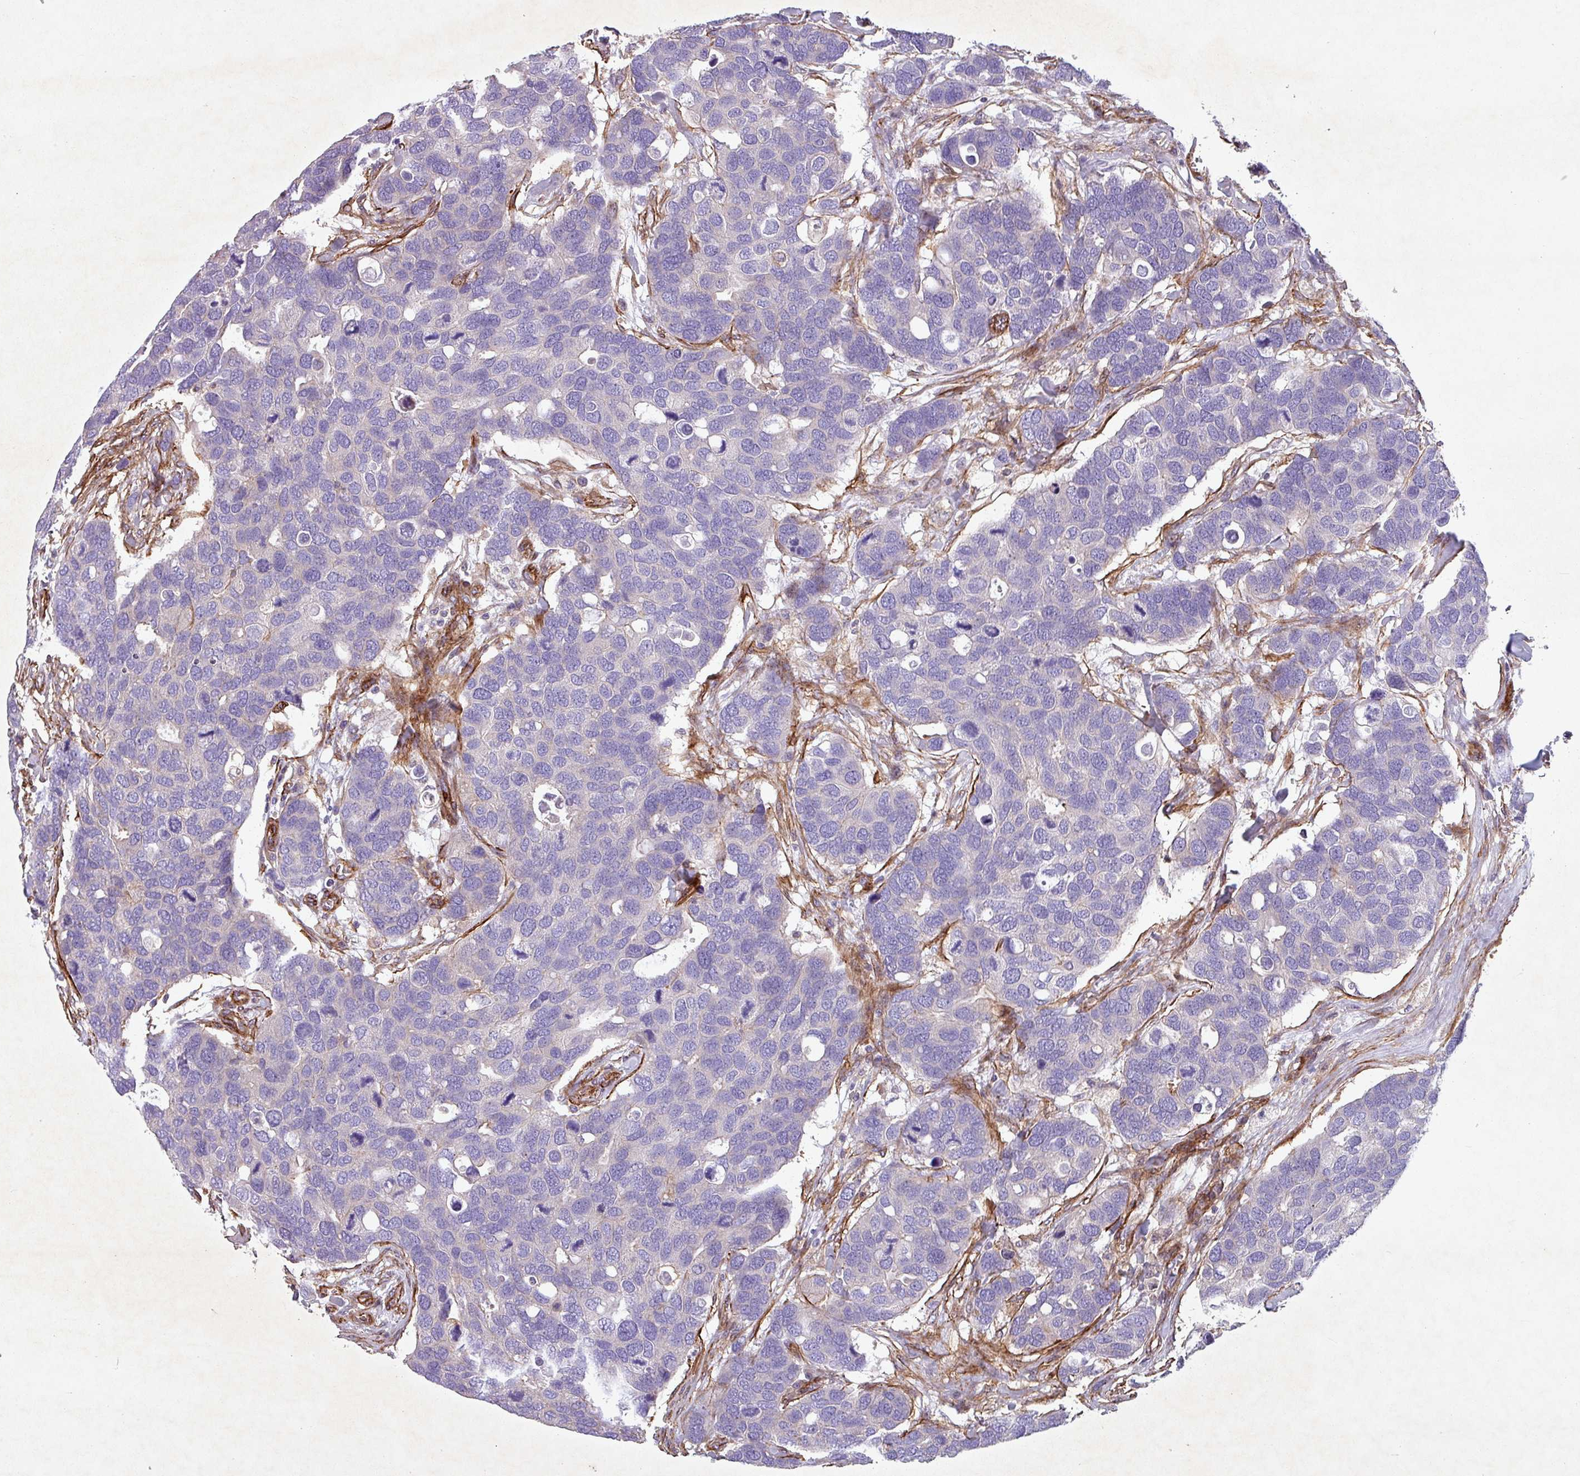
{"staining": {"intensity": "negative", "quantity": "none", "location": "none"}, "tissue": "breast cancer", "cell_type": "Tumor cells", "image_type": "cancer", "snomed": [{"axis": "morphology", "description": "Duct carcinoma"}, {"axis": "topography", "description": "Breast"}], "caption": "Tumor cells are negative for protein expression in human breast invasive ductal carcinoma.", "gene": "ATP2C2", "patient": {"sex": "female", "age": 83}}